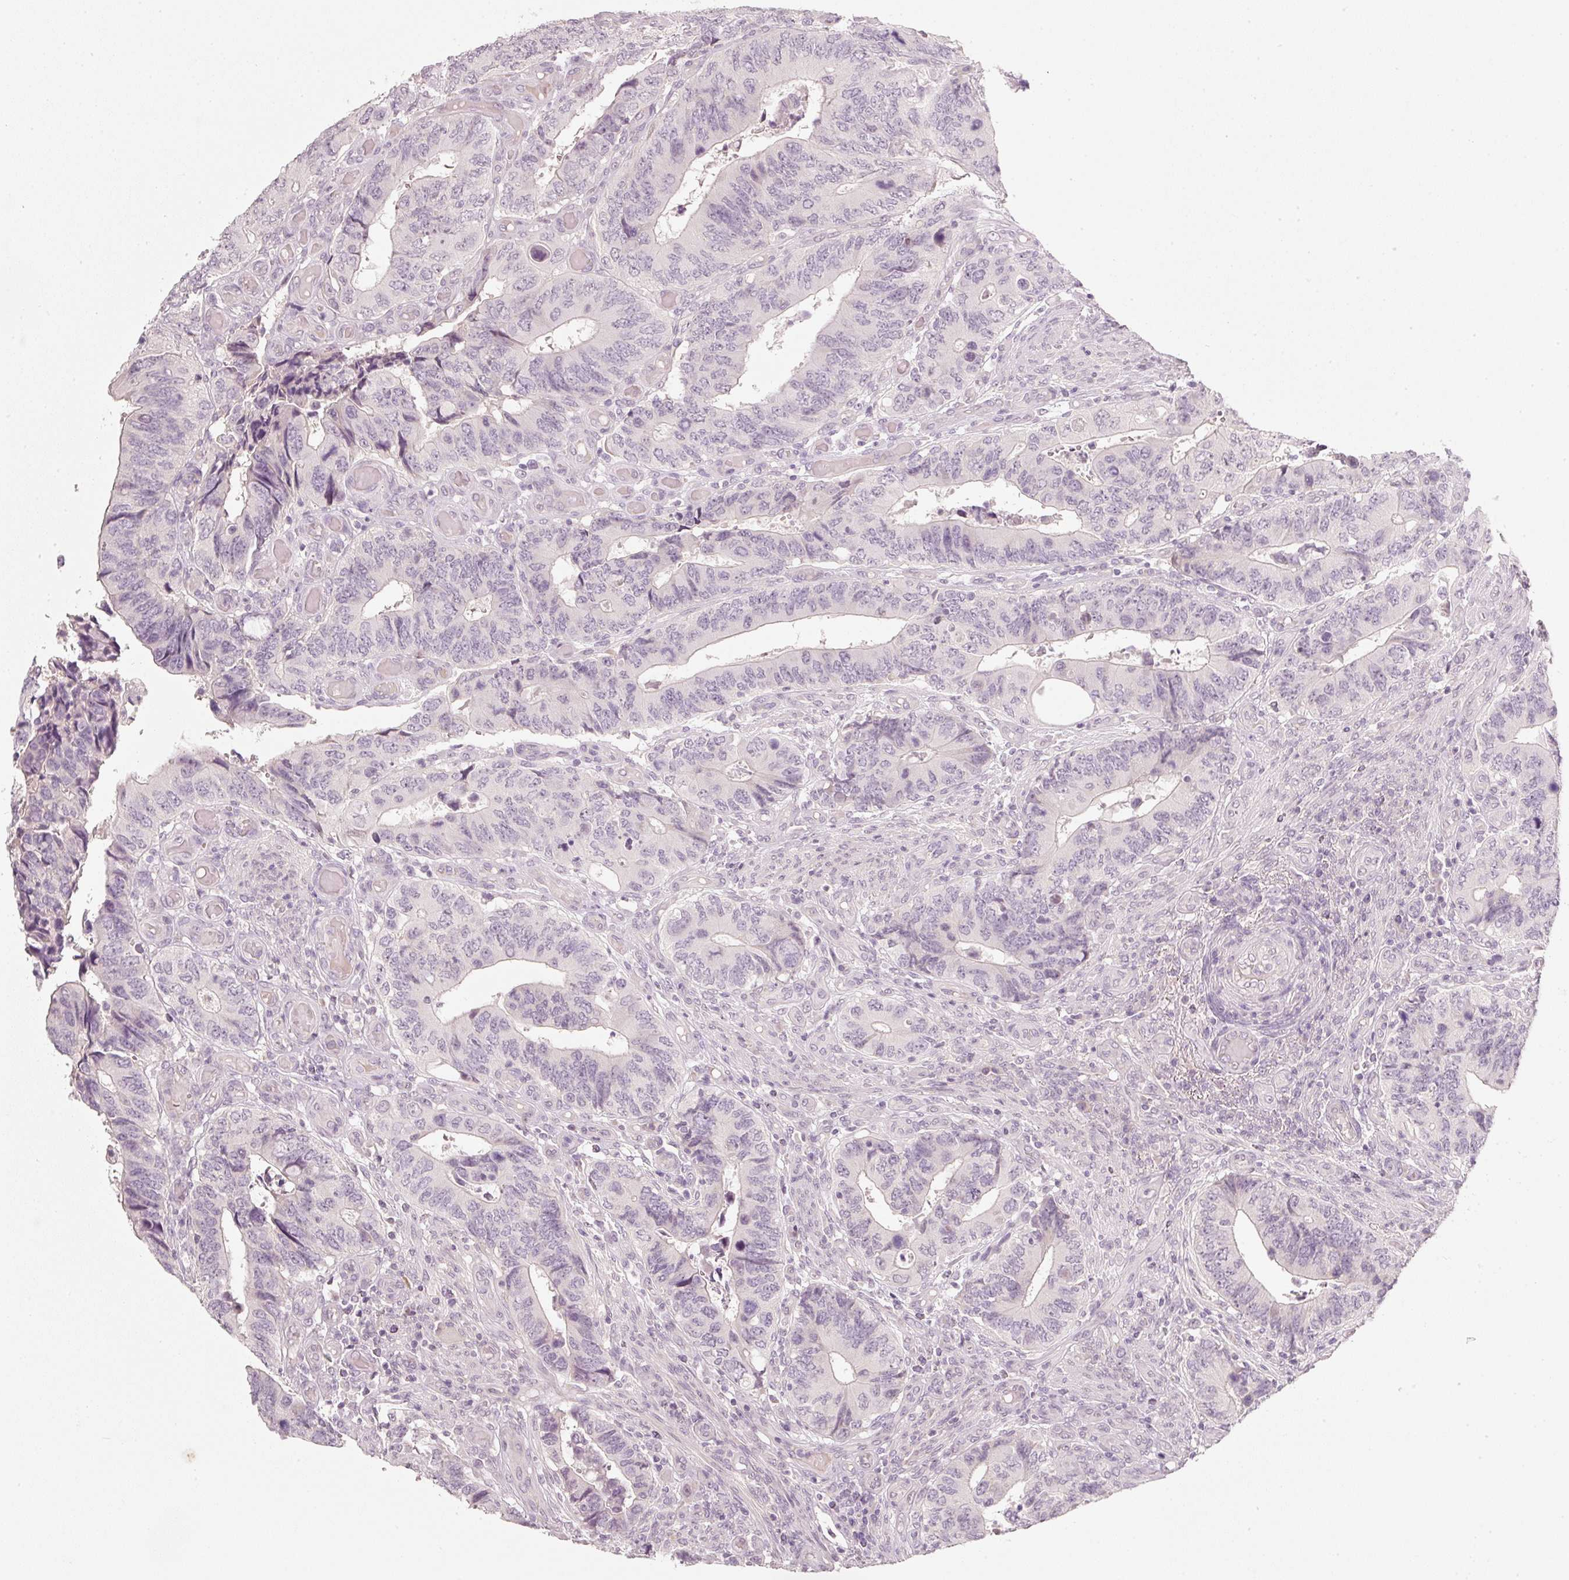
{"staining": {"intensity": "negative", "quantity": "none", "location": "none"}, "tissue": "colorectal cancer", "cell_type": "Tumor cells", "image_type": "cancer", "snomed": [{"axis": "morphology", "description": "Adenocarcinoma, NOS"}, {"axis": "topography", "description": "Colon"}], "caption": "A high-resolution histopathology image shows immunohistochemistry (IHC) staining of colorectal cancer, which shows no significant positivity in tumor cells.", "gene": "STEAP1", "patient": {"sex": "male", "age": 87}}